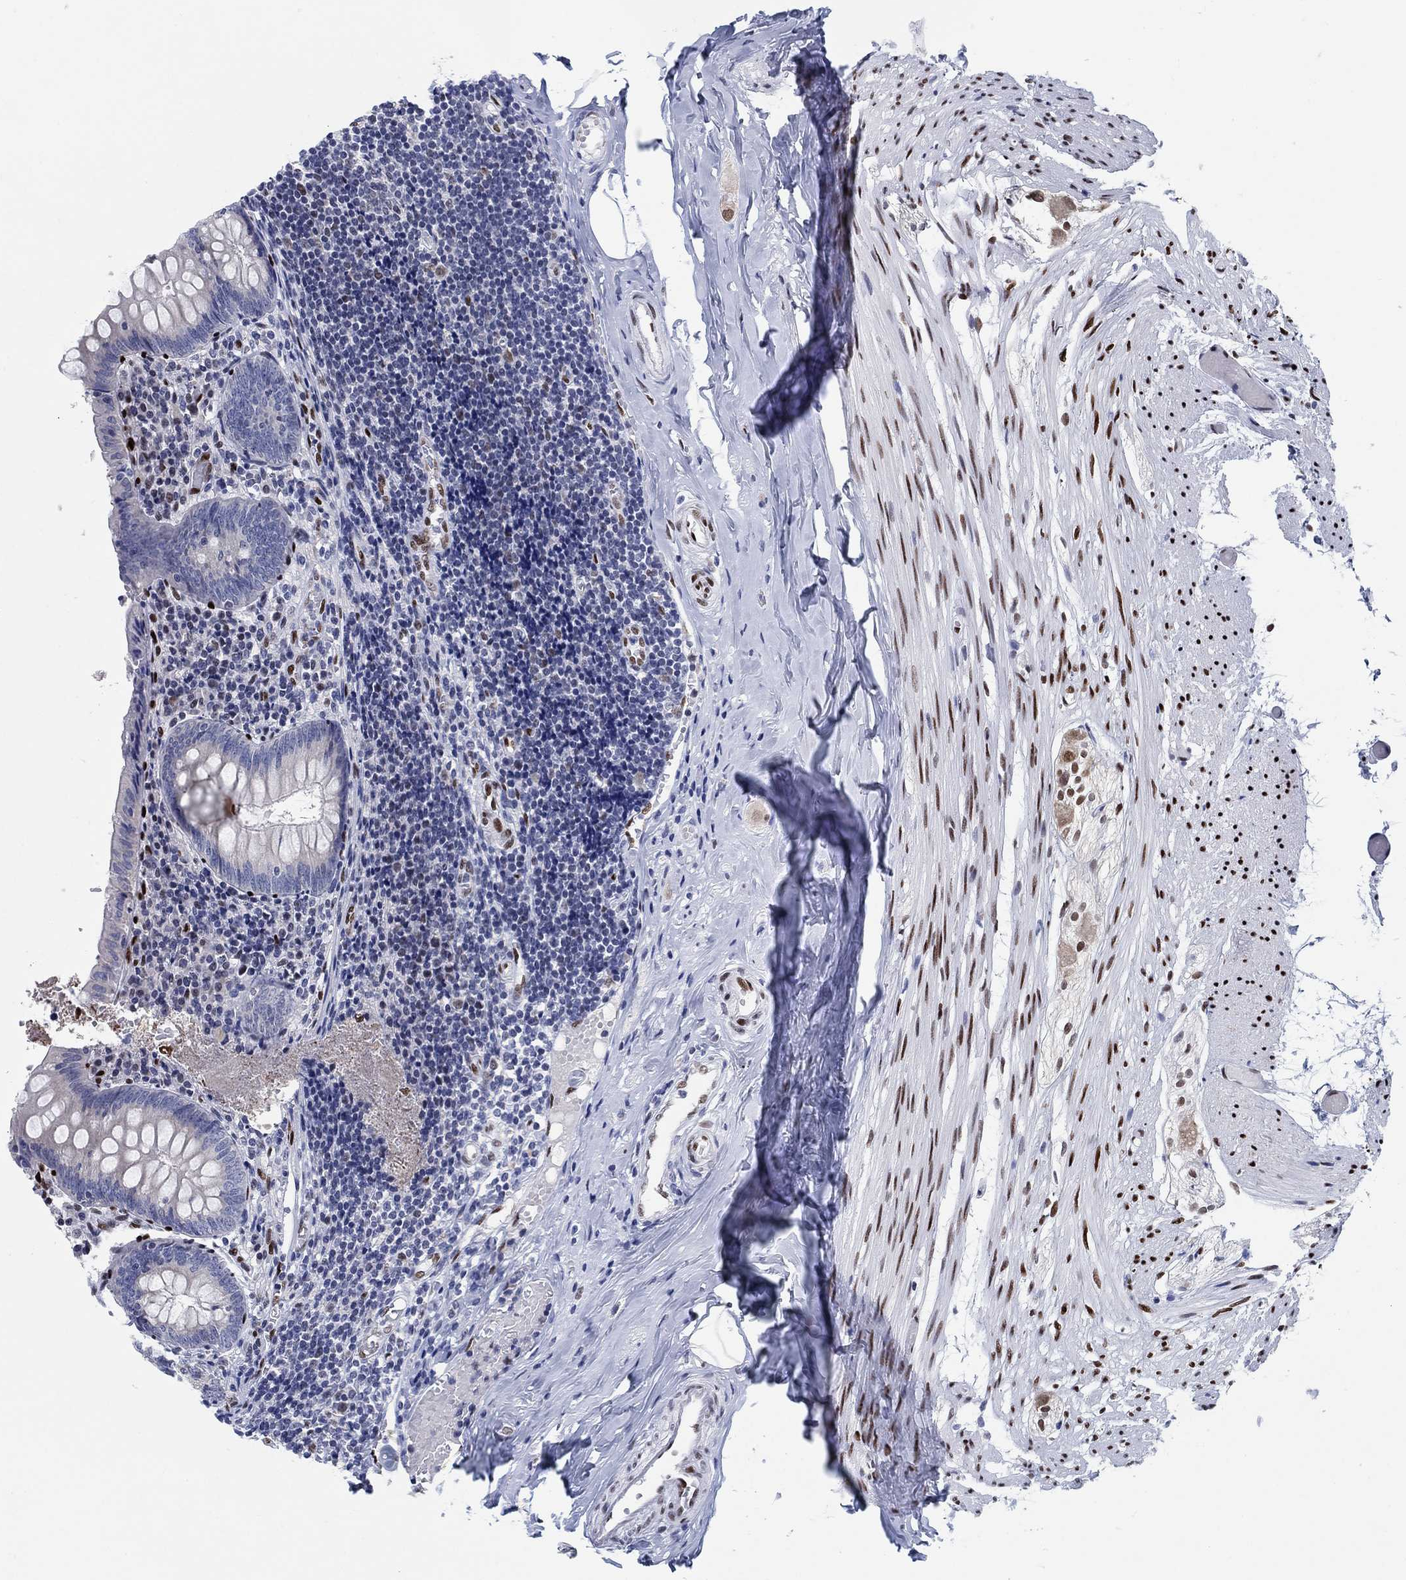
{"staining": {"intensity": "negative", "quantity": "none", "location": "none"}, "tissue": "appendix", "cell_type": "Glandular cells", "image_type": "normal", "snomed": [{"axis": "morphology", "description": "Normal tissue, NOS"}, {"axis": "topography", "description": "Appendix"}], "caption": "Immunohistochemistry micrograph of benign human appendix stained for a protein (brown), which exhibits no positivity in glandular cells.", "gene": "ZEB1", "patient": {"sex": "female", "age": 23}}